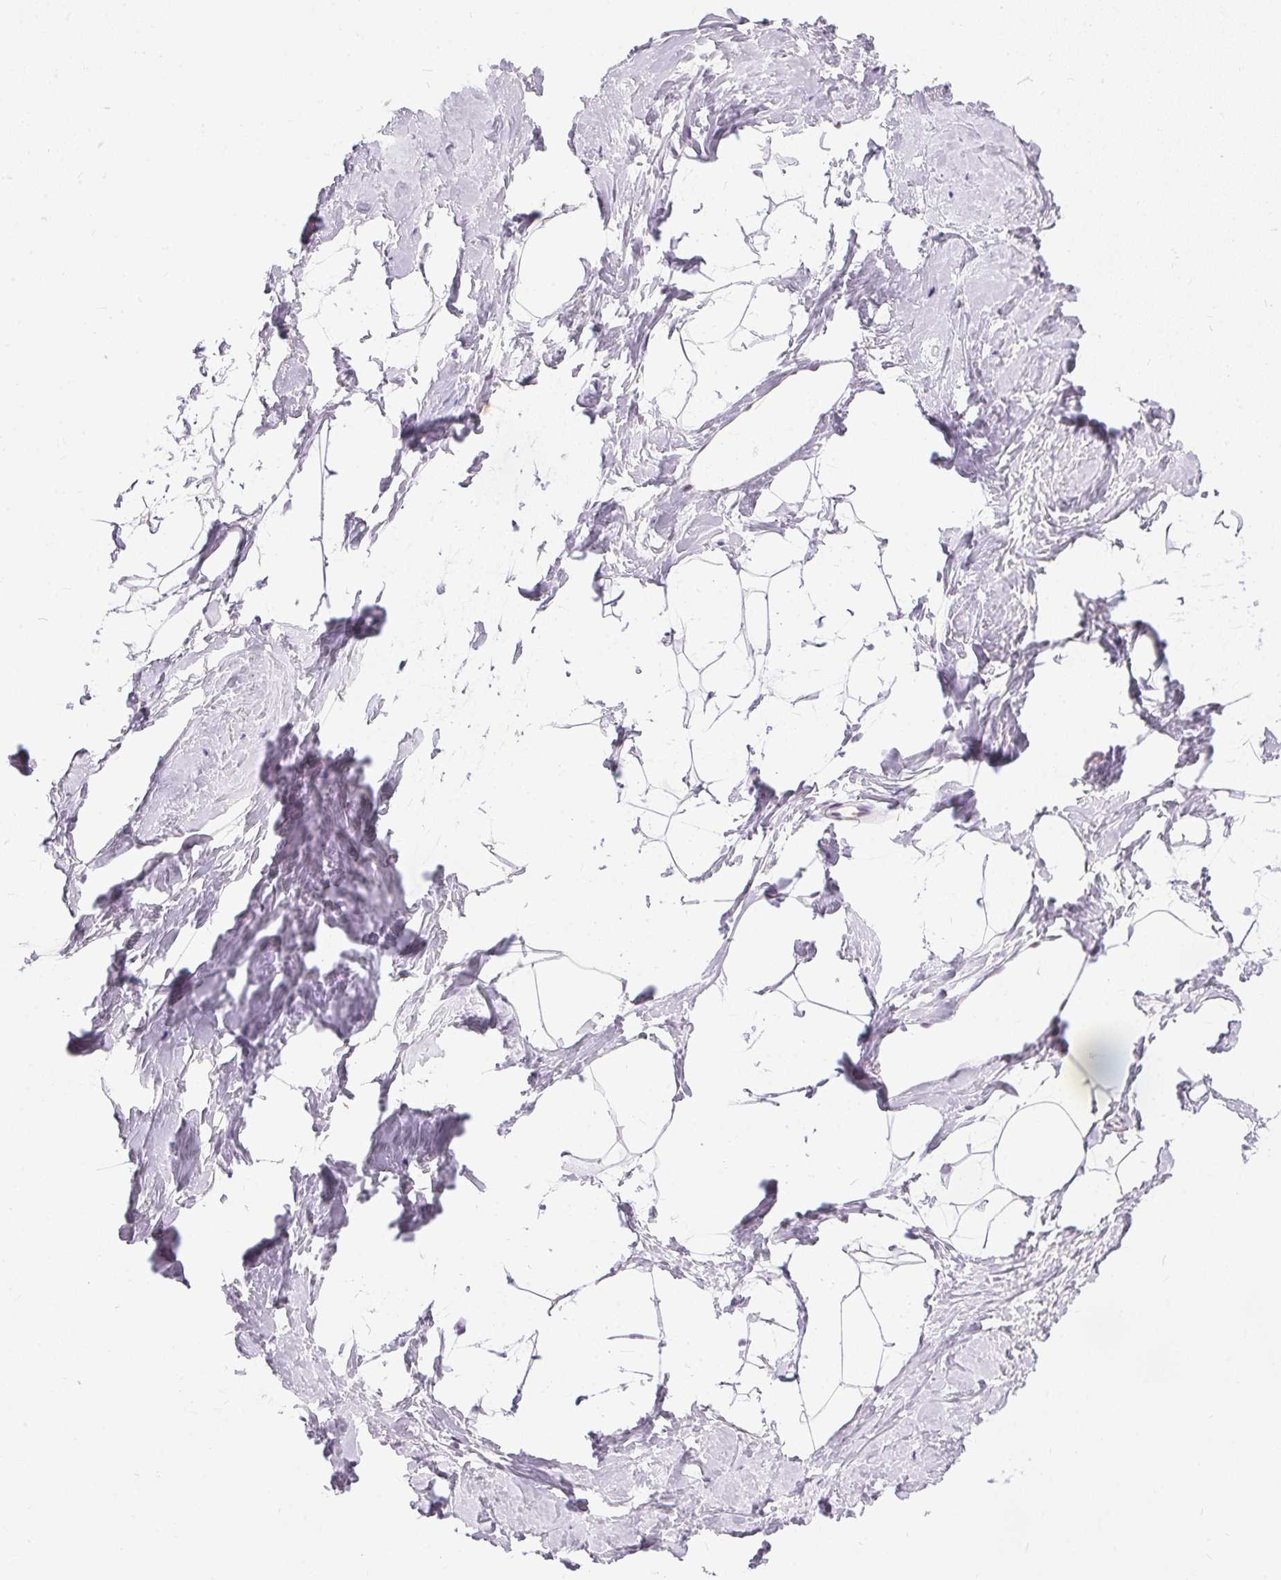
{"staining": {"intensity": "negative", "quantity": "none", "location": "none"}, "tissue": "breast", "cell_type": "Adipocytes", "image_type": "normal", "snomed": [{"axis": "morphology", "description": "Normal tissue, NOS"}, {"axis": "topography", "description": "Breast"}], "caption": "Histopathology image shows no significant protein staining in adipocytes of unremarkable breast.", "gene": "GBP6", "patient": {"sex": "female", "age": 32}}